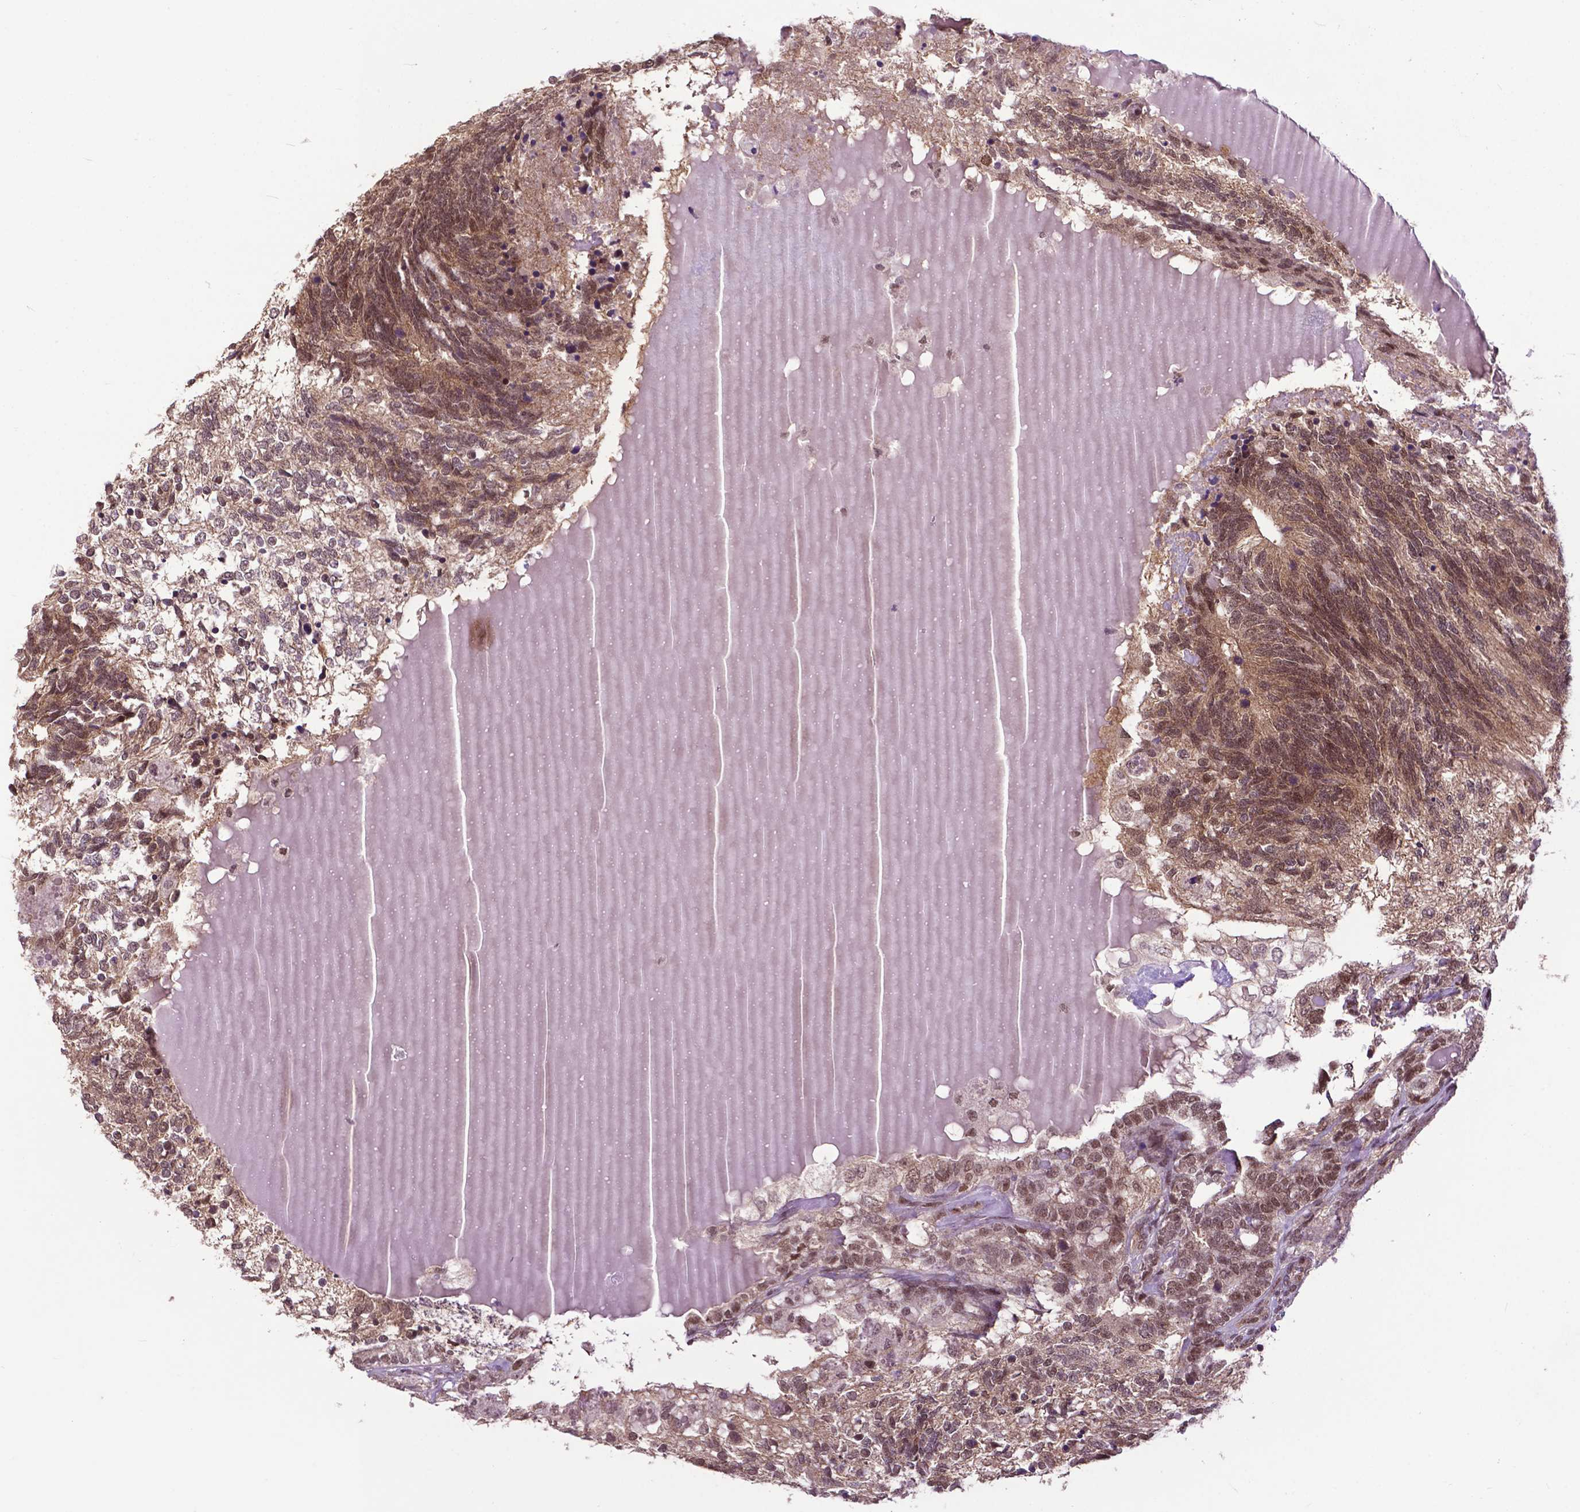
{"staining": {"intensity": "moderate", "quantity": ">75%", "location": "cytoplasmic/membranous,nuclear"}, "tissue": "testis cancer", "cell_type": "Tumor cells", "image_type": "cancer", "snomed": [{"axis": "morphology", "description": "Seminoma, NOS"}, {"axis": "morphology", "description": "Carcinoma, Embryonal, NOS"}, {"axis": "topography", "description": "Testis"}], "caption": "Human testis embryonal carcinoma stained for a protein (brown) reveals moderate cytoplasmic/membranous and nuclear positive positivity in approximately >75% of tumor cells.", "gene": "FAF1", "patient": {"sex": "male", "age": 41}}